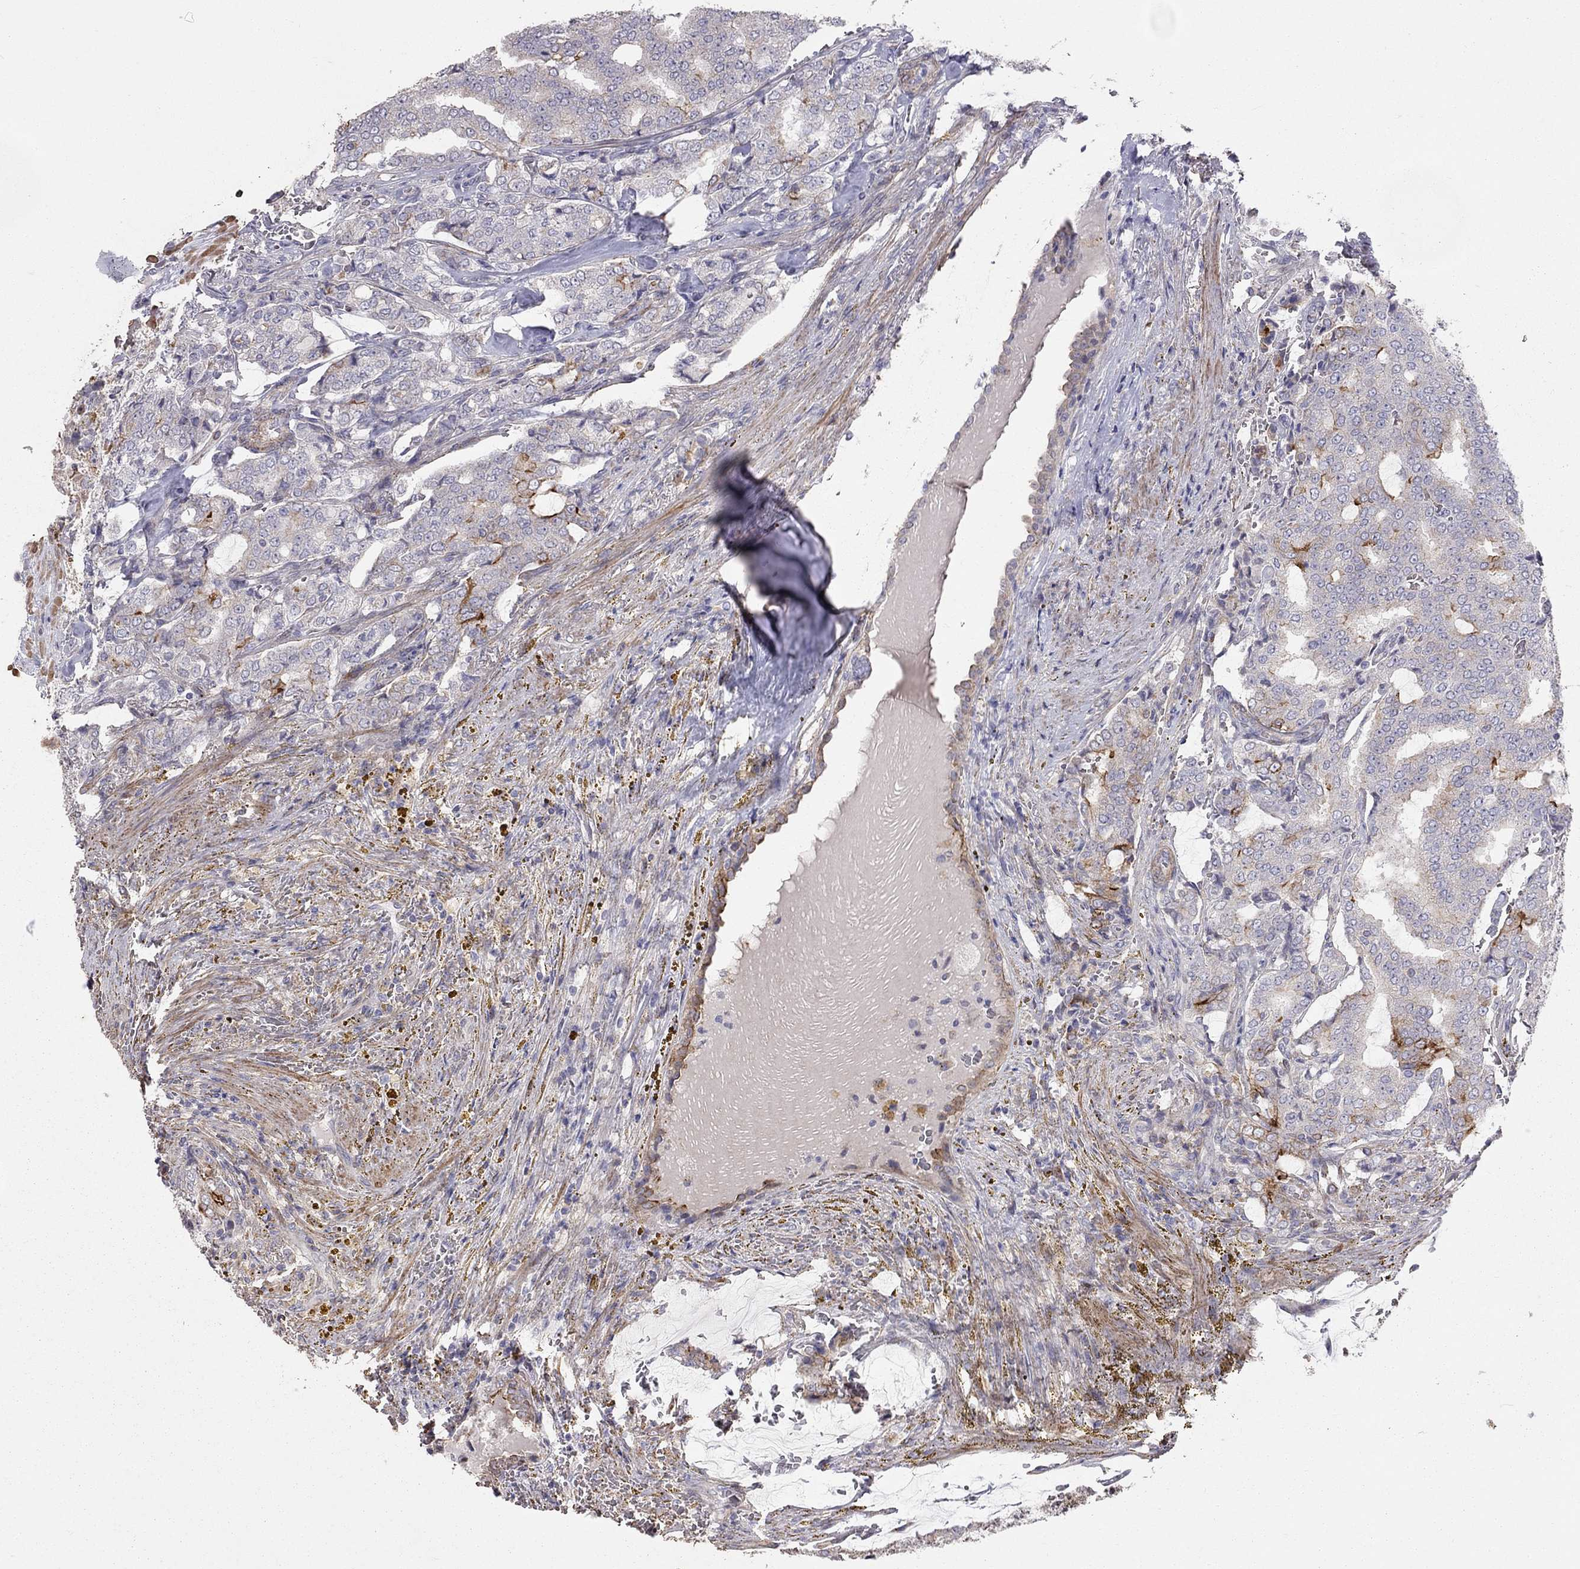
{"staining": {"intensity": "strong", "quantity": "<25%", "location": "cytoplasmic/membranous"}, "tissue": "prostate cancer", "cell_type": "Tumor cells", "image_type": "cancer", "snomed": [{"axis": "morphology", "description": "Adenocarcinoma, NOS"}, {"axis": "topography", "description": "Prostate"}], "caption": "Immunohistochemical staining of prostate adenocarcinoma exhibits medium levels of strong cytoplasmic/membranous protein positivity in approximately <25% of tumor cells.", "gene": "SYTL2", "patient": {"sex": "male", "age": 65}}